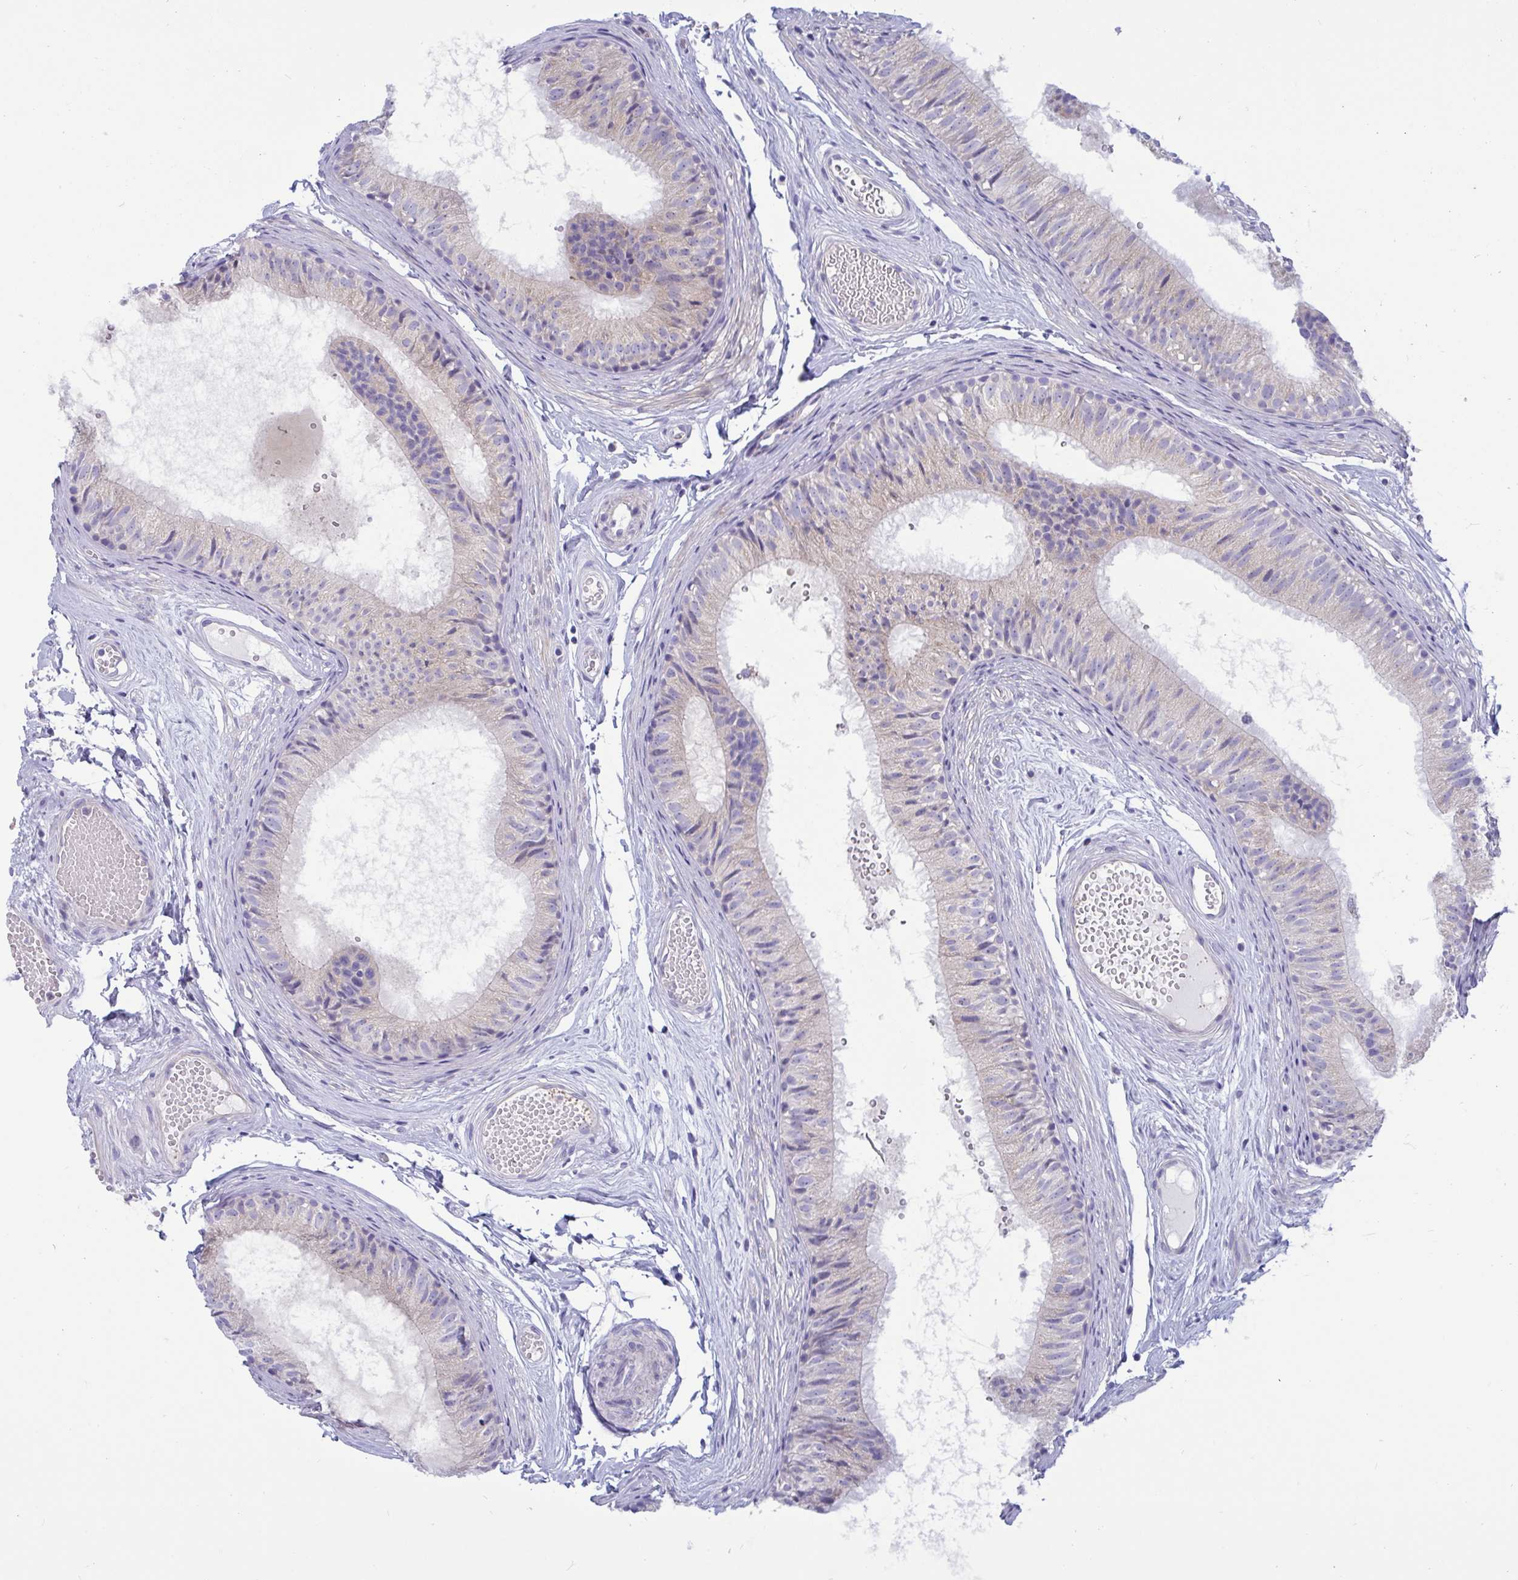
{"staining": {"intensity": "weak", "quantity": "25%-75%", "location": "cytoplasmic/membranous"}, "tissue": "epididymis", "cell_type": "Glandular cells", "image_type": "normal", "snomed": [{"axis": "morphology", "description": "Normal tissue, NOS"}, {"axis": "morphology", "description": "Seminoma, NOS"}, {"axis": "topography", "description": "Testis"}, {"axis": "topography", "description": "Epididymis"}], "caption": "The immunohistochemical stain shows weak cytoplasmic/membranous positivity in glandular cells of benign epididymis. (brown staining indicates protein expression, while blue staining denotes nuclei).", "gene": "OXLD1", "patient": {"sex": "male", "age": 34}}